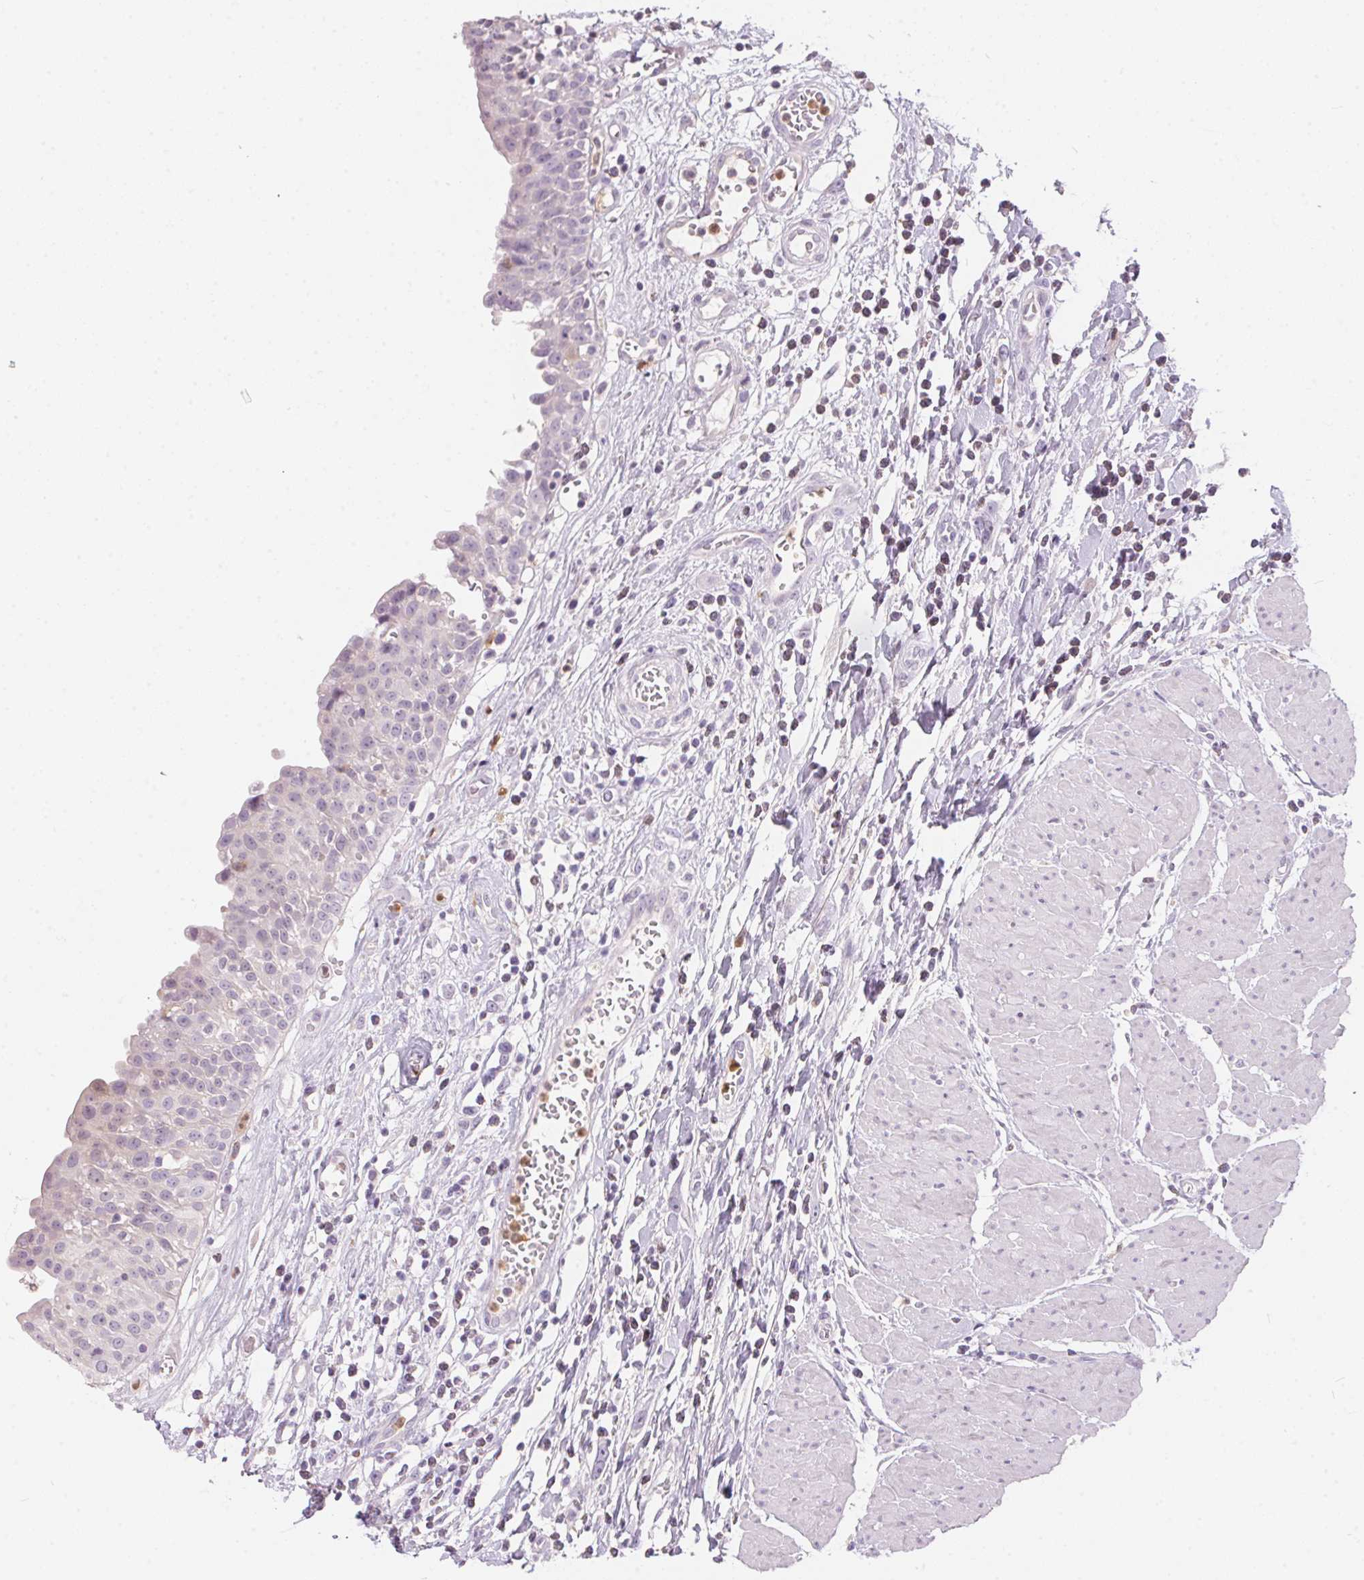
{"staining": {"intensity": "negative", "quantity": "none", "location": "none"}, "tissue": "urinary bladder", "cell_type": "Urothelial cells", "image_type": "normal", "snomed": [{"axis": "morphology", "description": "Normal tissue, NOS"}, {"axis": "topography", "description": "Urinary bladder"}], "caption": "The image displays no staining of urothelial cells in normal urinary bladder.", "gene": "SERPINB1", "patient": {"sex": "male", "age": 64}}